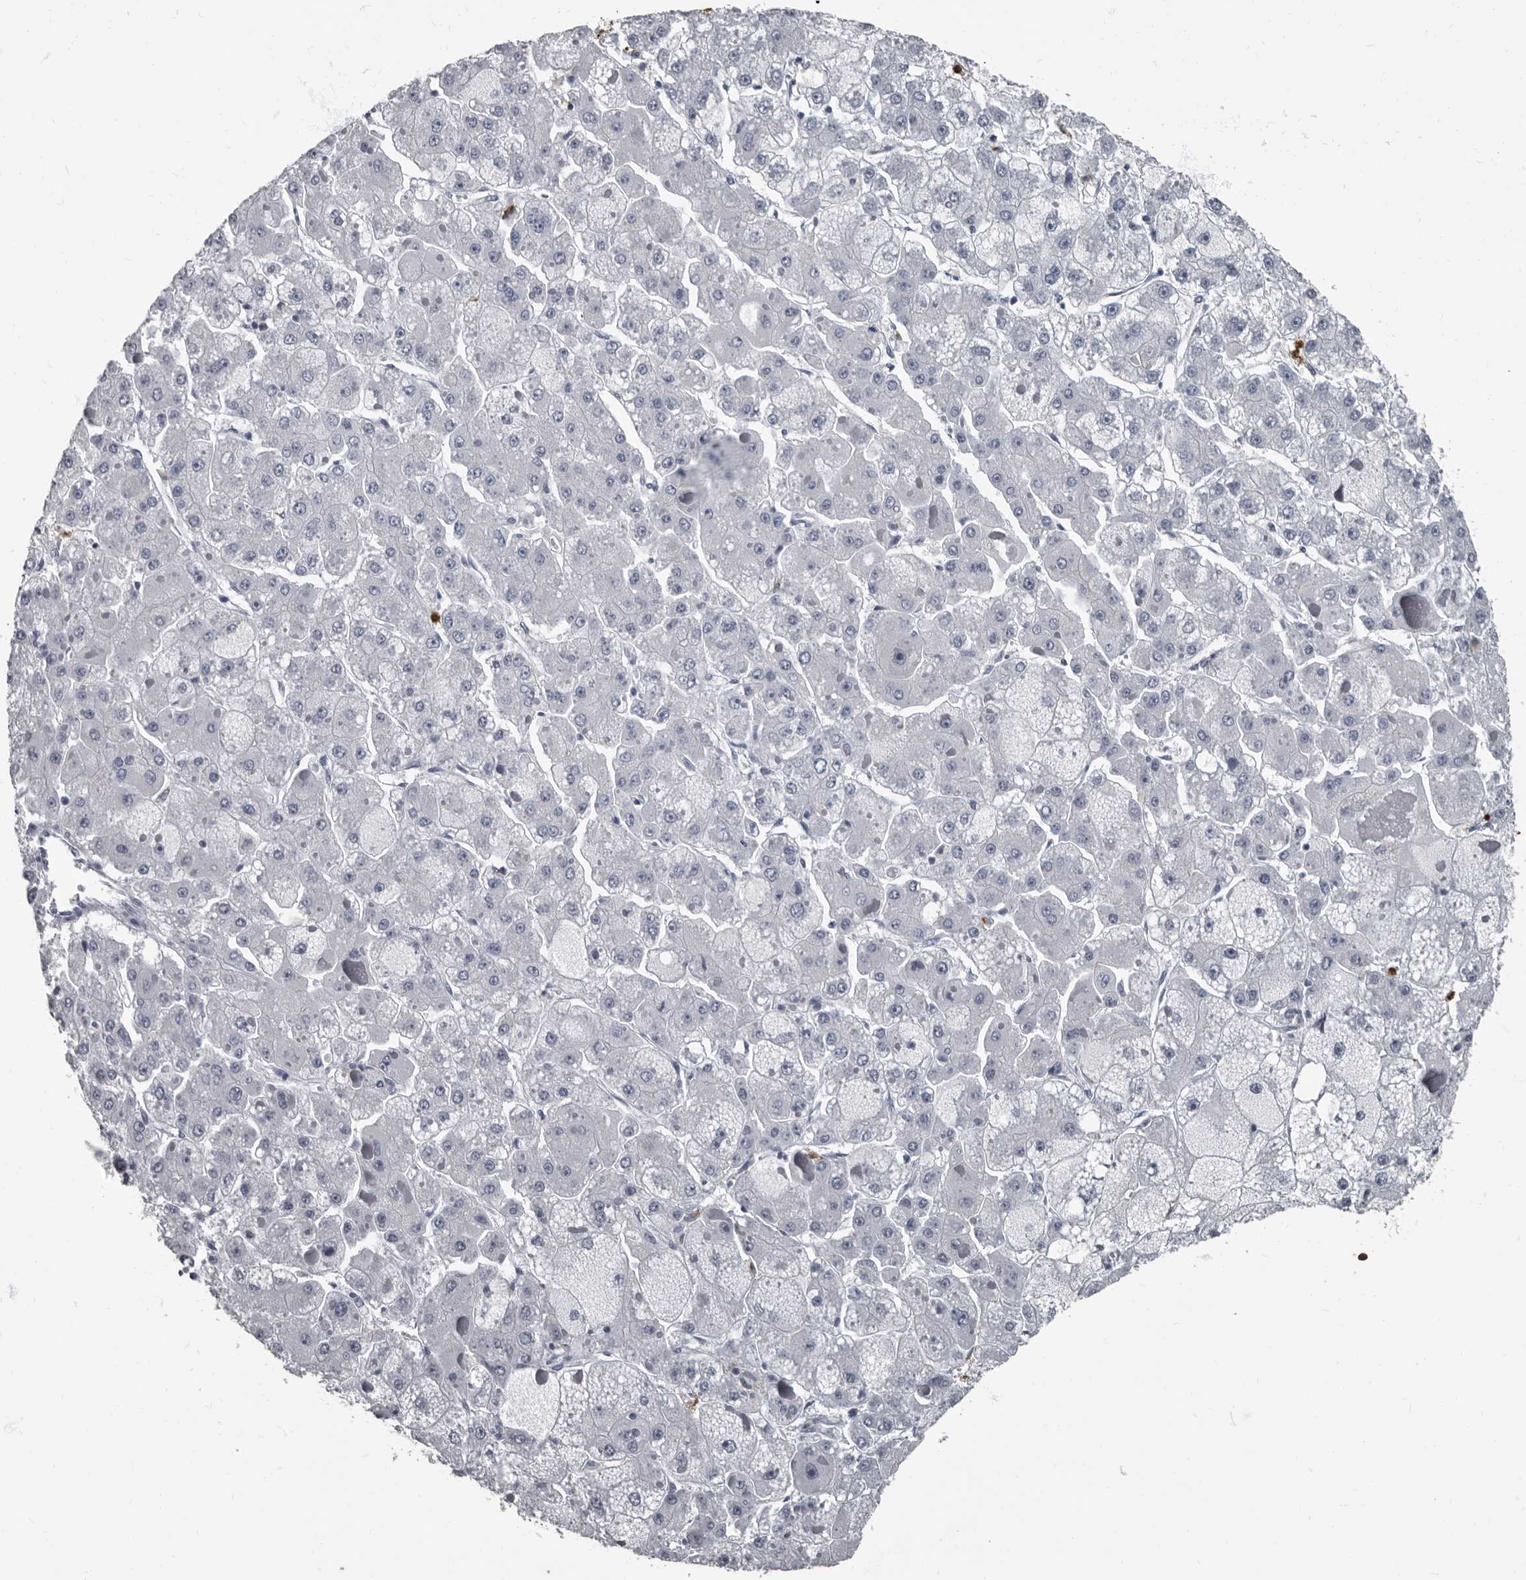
{"staining": {"intensity": "negative", "quantity": "none", "location": "none"}, "tissue": "liver cancer", "cell_type": "Tumor cells", "image_type": "cancer", "snomed": [{"axis": "morphology", "description": "Carcinoma, Hepatocellular, NOS"}, {"axis": "topography", "description": "Liver"}], "caption": "This histopathology image is of liver cancer (hepatocellular carcinoma) stained with immunohistochemistry to label a protein in brown with the nuclei are counter-stained blue. There is no staining in tumor cells.", "gene": "TPD52L1", "patient": {"sex": "female", "age": 73}}